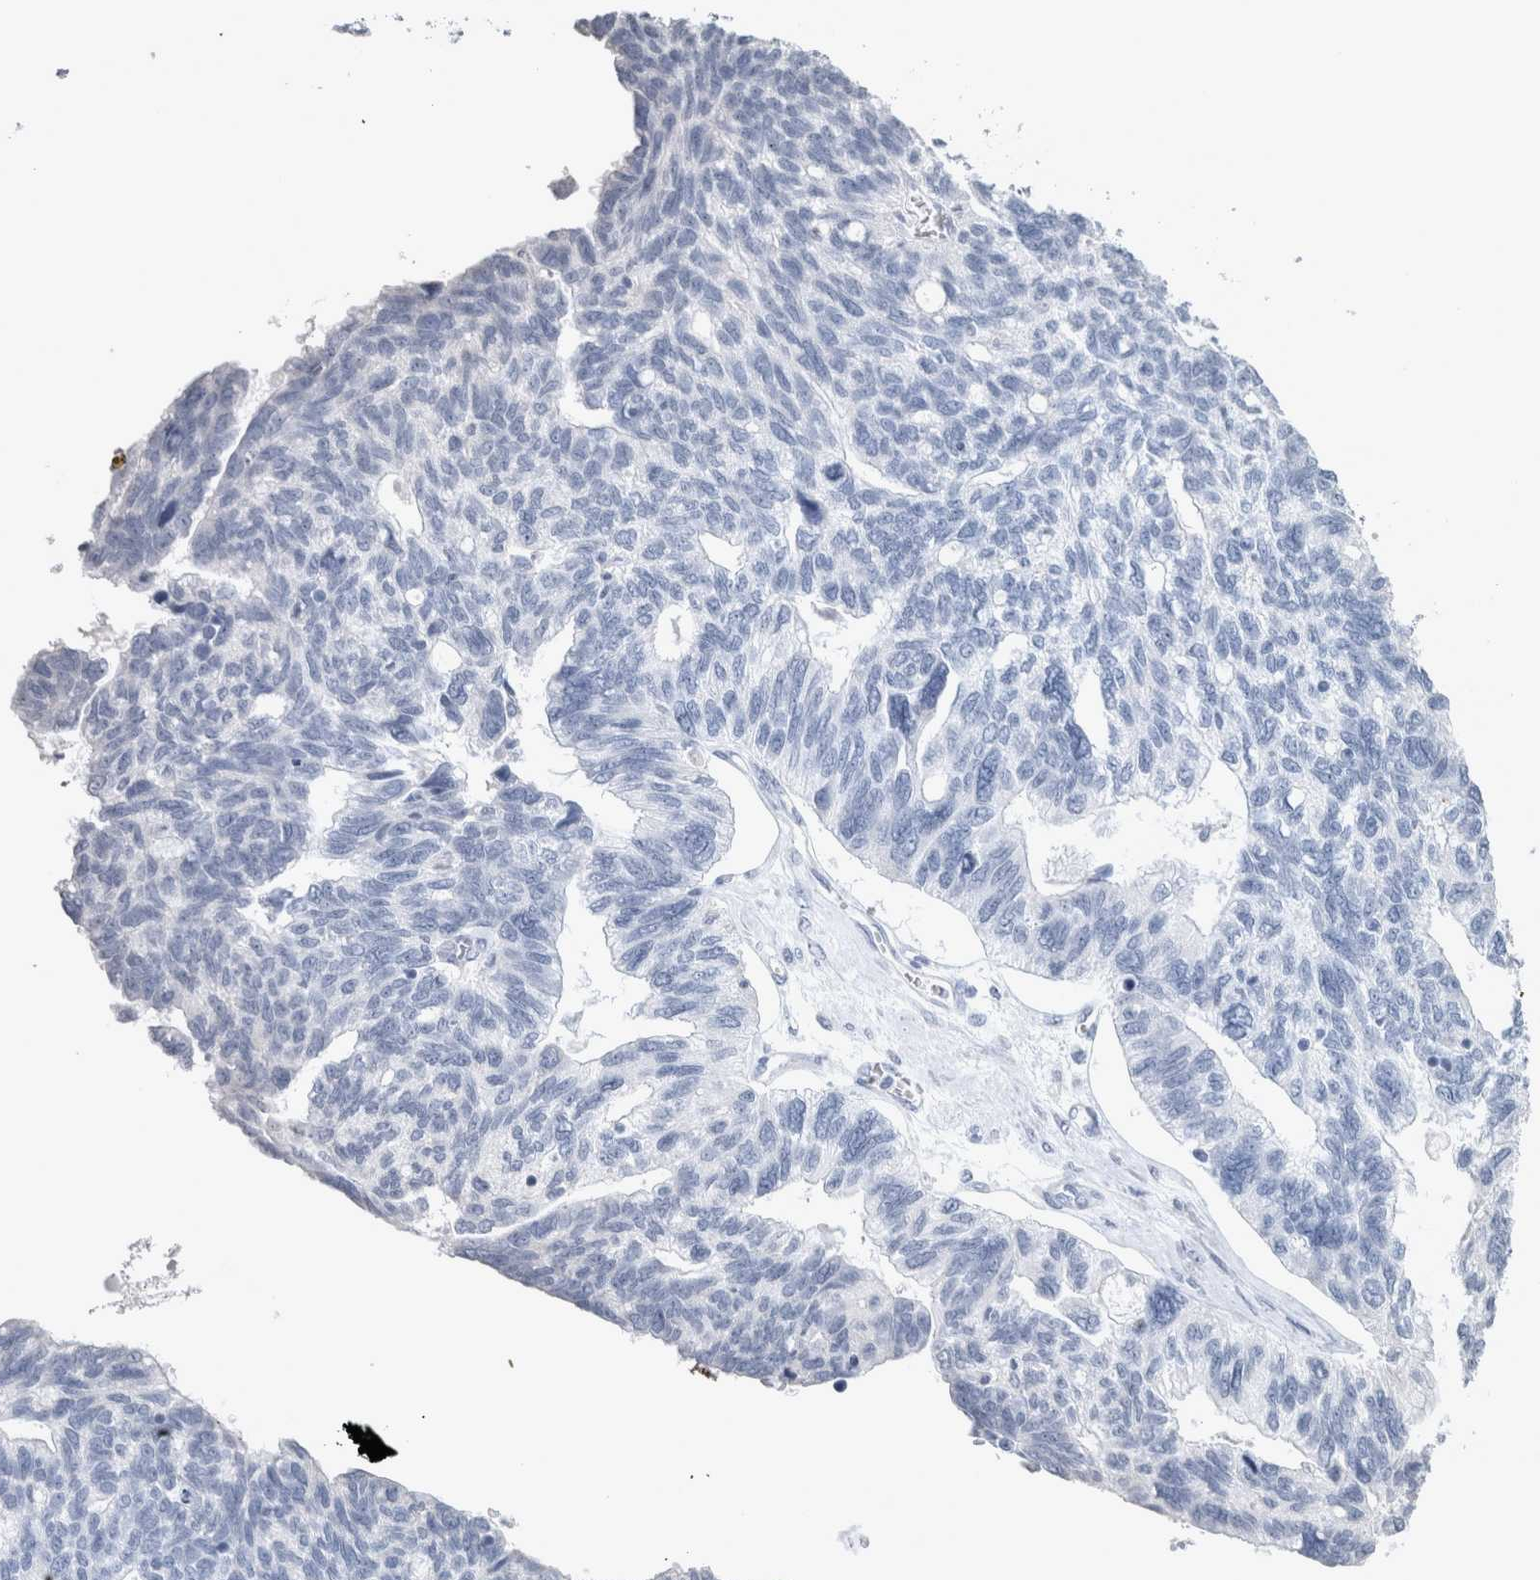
{"staining": {"intensity": "negative", "quantity": "none", "location": "none"}, "tissue": "ovarian cancer", "cell_type": "Tumor cells", "image_type": "cancer", "snomed": [{"axis": "morphology", "description": "Cystadenocarcinoma, serous, NOS"}, {"axis": "topography", "description": "Ovary"}], "caption": "High magnification brightfield microscopy of serous cystadenocarcinoma (ovarian) stained with DAB (brown) and counterstained with hematoxylin (blue): tumor cells show no significant expression.", "gene": "MSMB", "patient": {"sex": "female", "age": 79}}